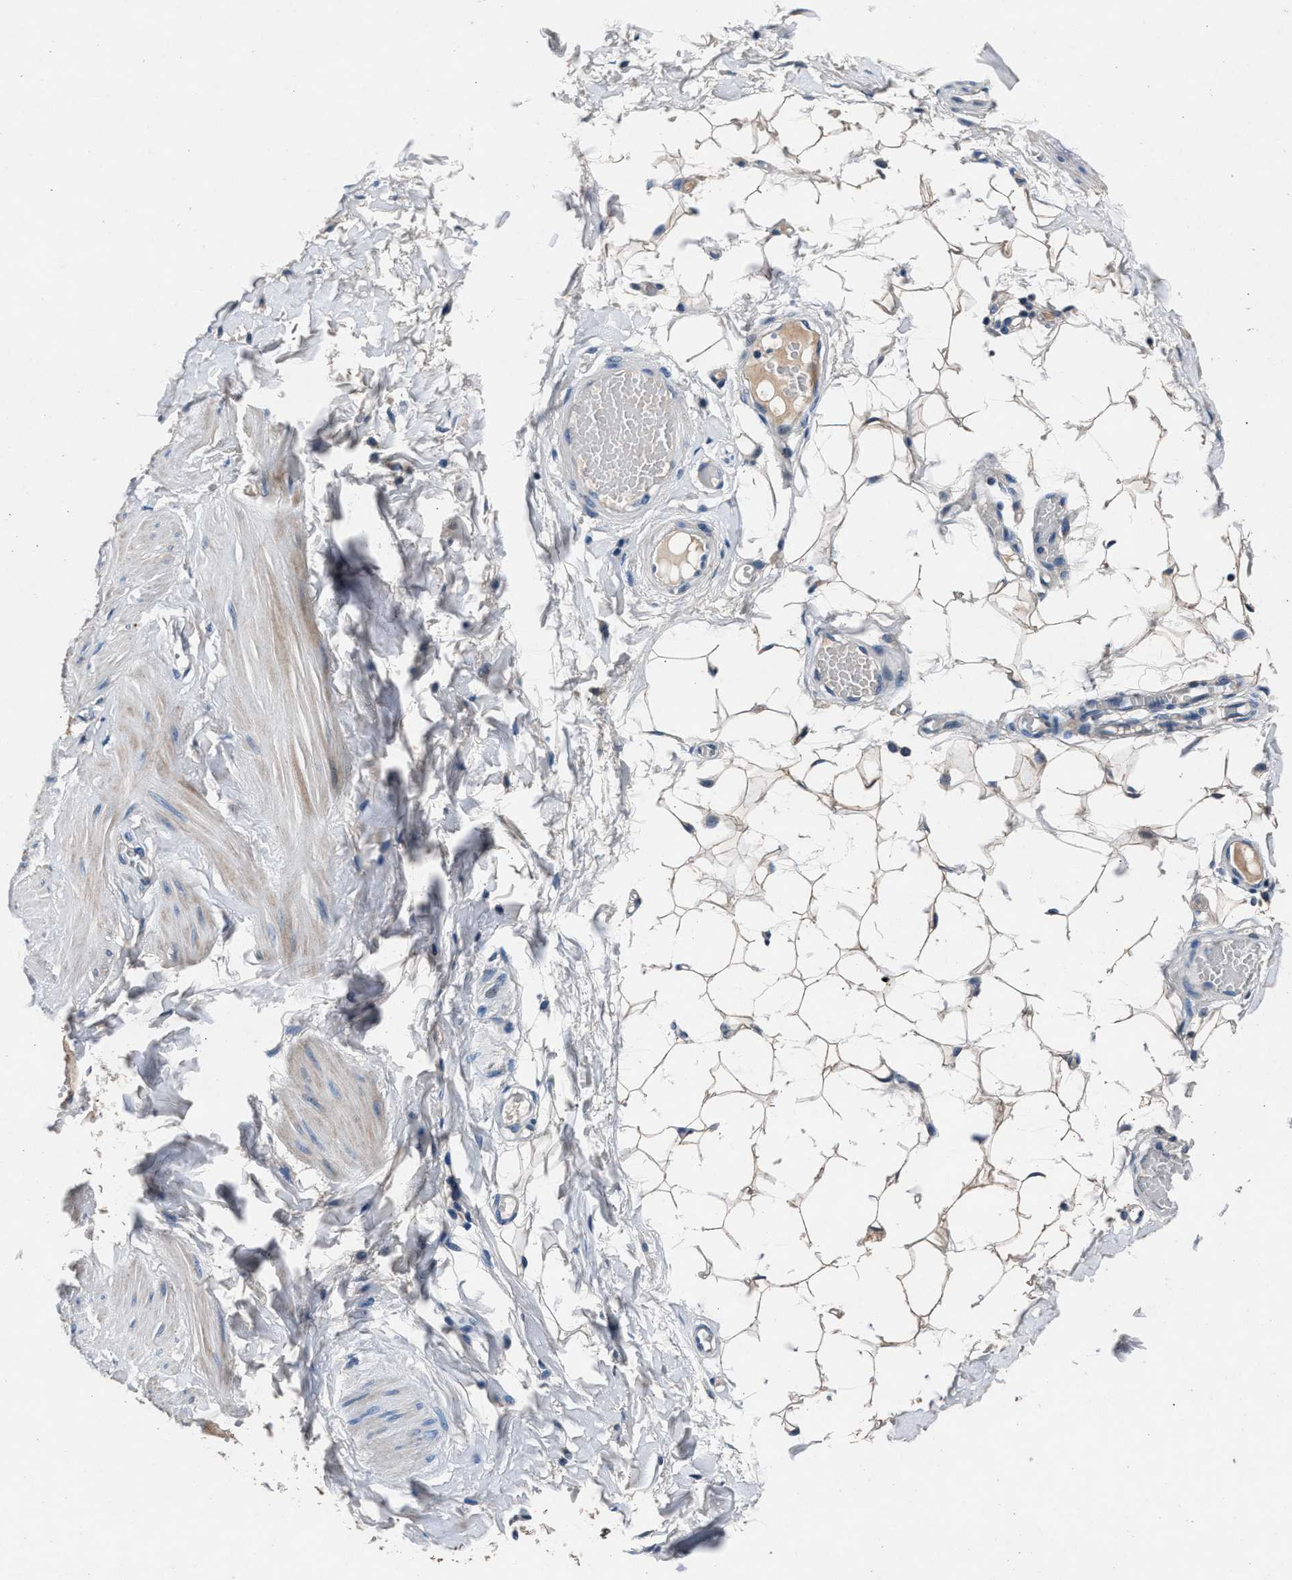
{"staining": {"intensity": "weak", "quantity": ">75%", "location": "cytoplasmic/membranous"}, "tissue": "adipose tissue", "cell_type": "Adipocytes", "image_type": "normal", "snomed": [{"axis": "morphology", "description": "Normal tissue, NOS"}, {"axis": "topography", "description": "Adipose tissue"}, {"axis": "topography", "description": "Vascular tissue"}, {"axis": "topography", "description": "Peripheral nerve tissue"}], "caption": "Adipose tissue stained with a brown dye demonstrates weak cytoplasmic/membranous positive staining in approximately >75% of adipocytes.", "gene": "DENND6B", "patient": {"sex": "male", "age": 25}}